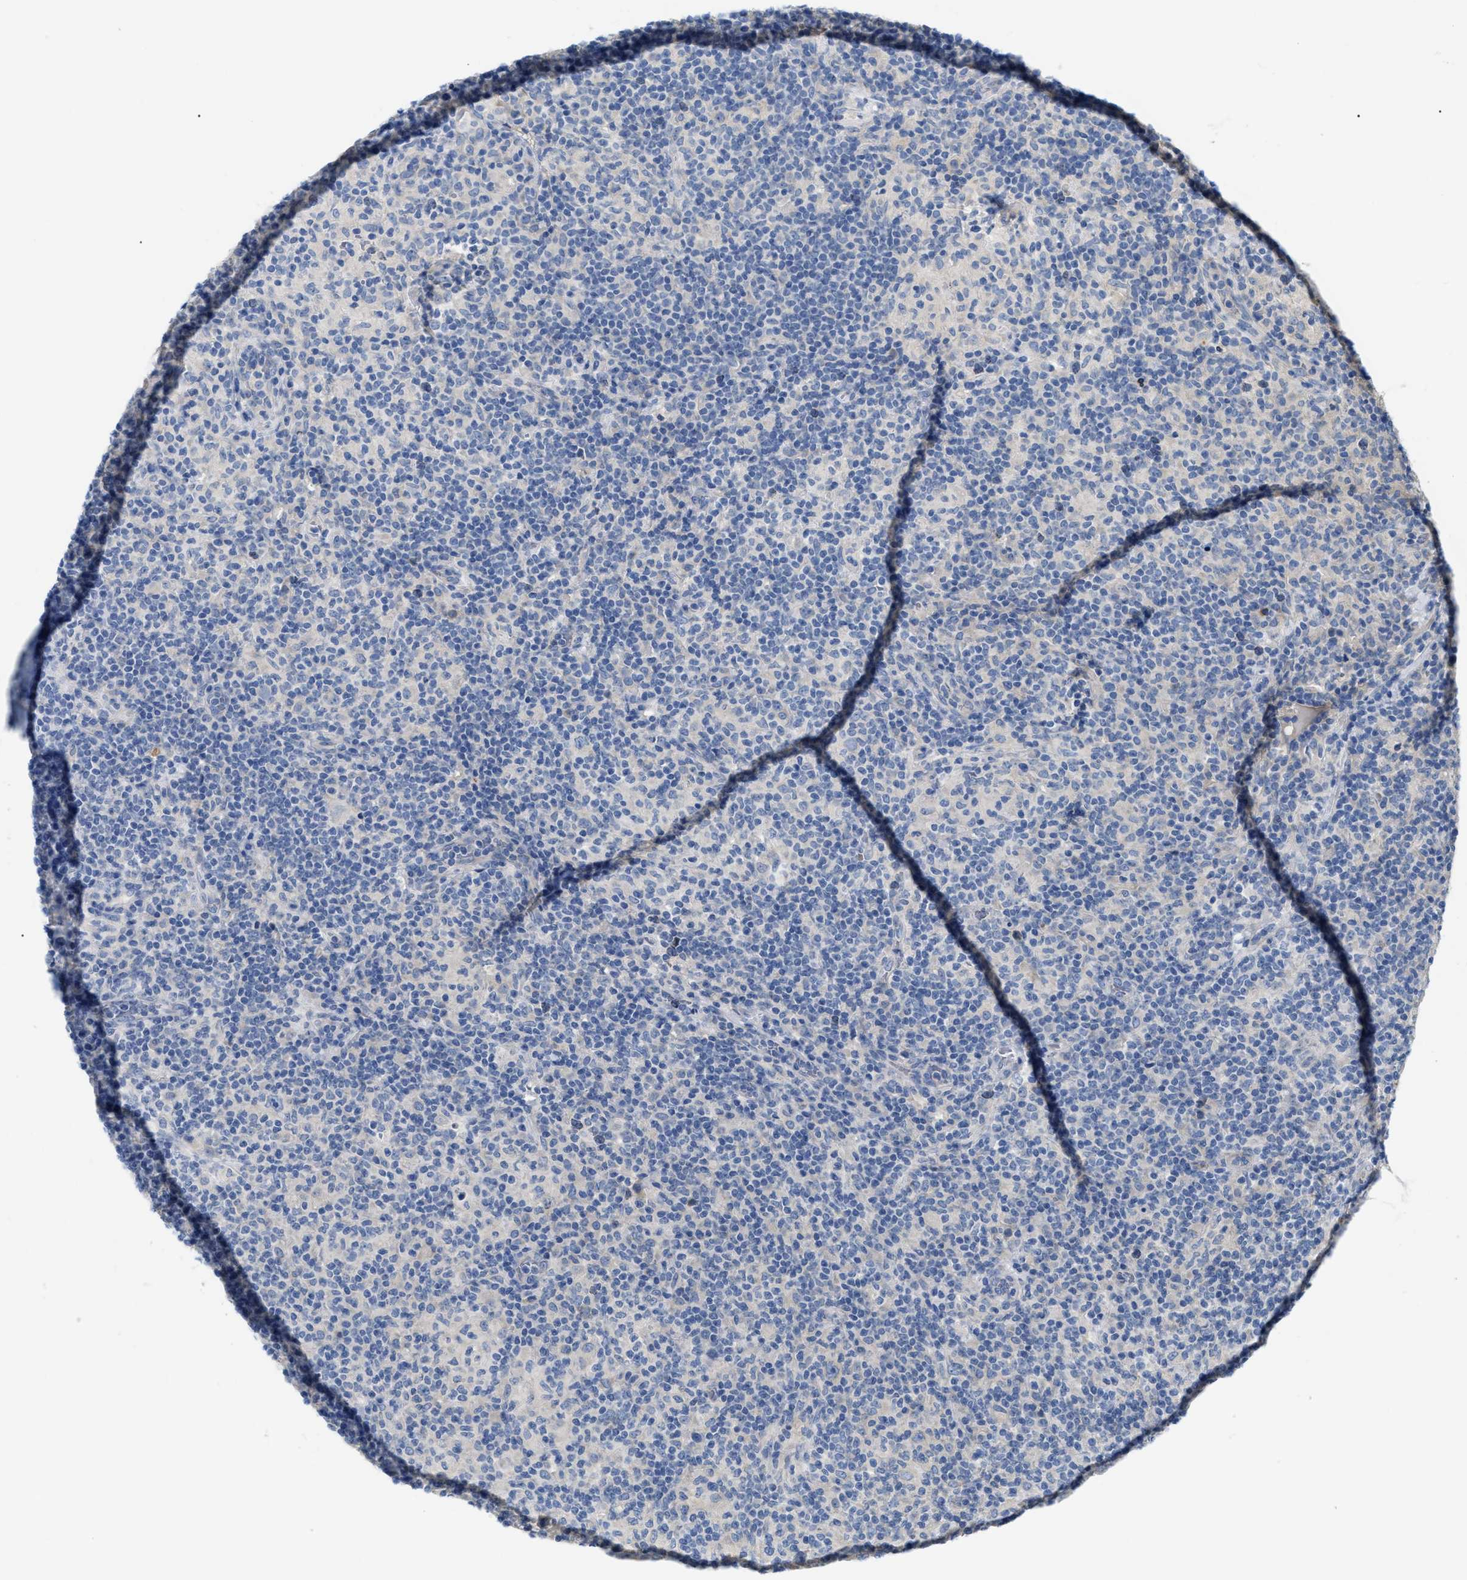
{"staining": {"intensity": "negative", "quantity": "none", "location": "none"}, "tissue": "lymphoma", "cell_type": "Tumor cells", "image_type": "cancer", "snomed": [{"axis": "morphology", "description": "Hodgkin's disease, NOS"}, {"axis": "topography", "description": "Lymph node"}], "caption": "Tumor cells are negative for protein expression in human lymphoma. (DAB immunohistochemistry (IHC) with hematoxylin counter stain).", "gene": "DHX58", "patient": {"sex": "male", "age": 70}}